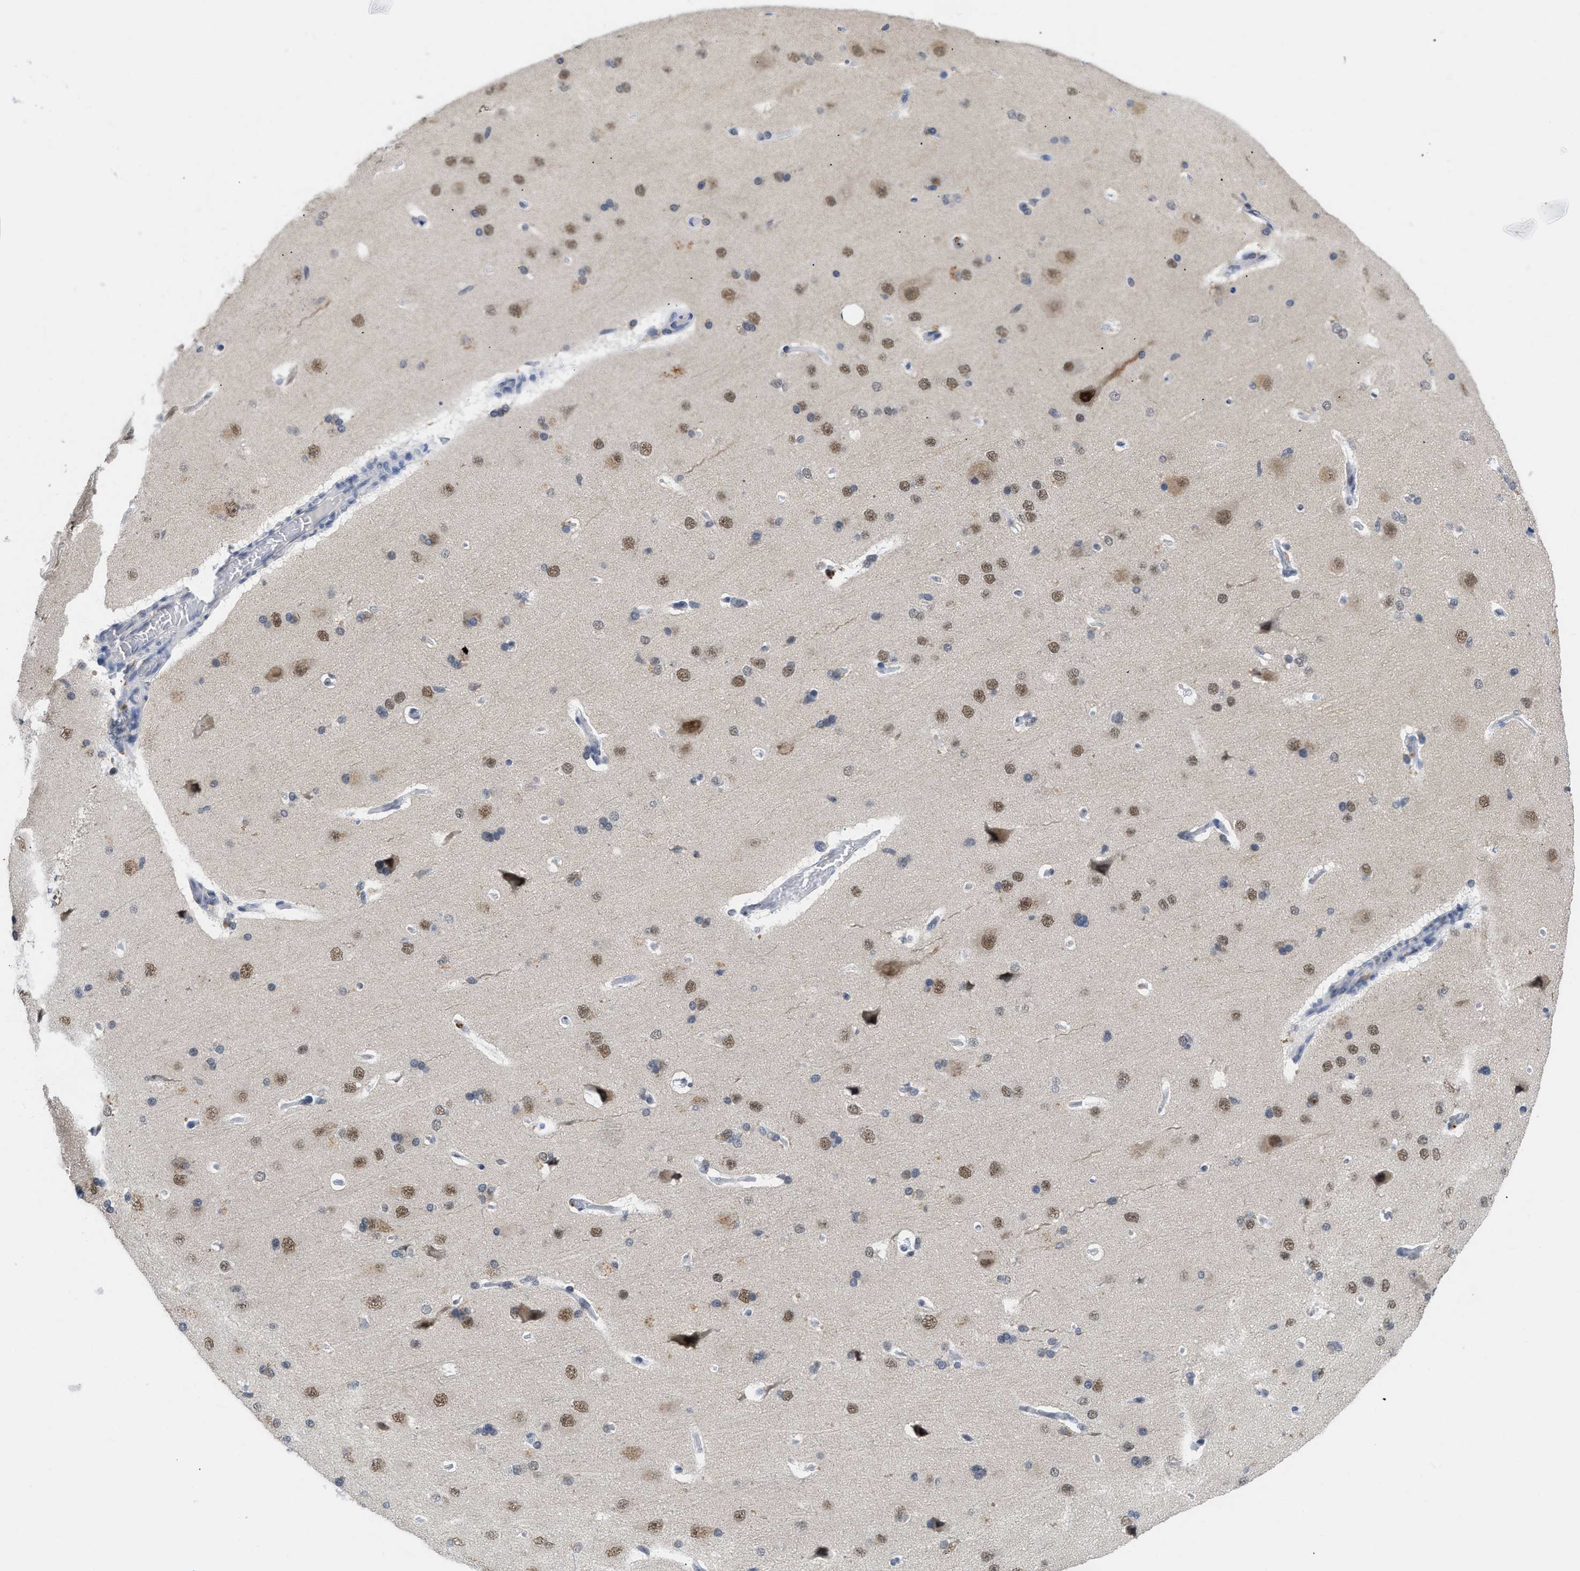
{"staining": {"intensity": "weak", "quantity": "25%-75%", "location": "nuclear"}, "tissue": "cerebral cortex", "cell_type": "Endothelial cells", "image_type": "normal", "snomed": [{"axis": "morphology", "description": "Normal tissue, NOS"}, {"axis": "topography", "description": "Cerebral cortex"}], "caption": "Immunohistochemistry staining of benign cerebral cortex, which demonstrates low levels of weak nuclear expression in approximately 25%-75% of endothelial cells indicating weak nuclear protein staining. The staining was performed using DAB (brown) for protein detection and nuclei were counterstained in hematoxylin (blue).", "gene": "GGNBP2", "patient": {"sex": "male", "age": 62}}